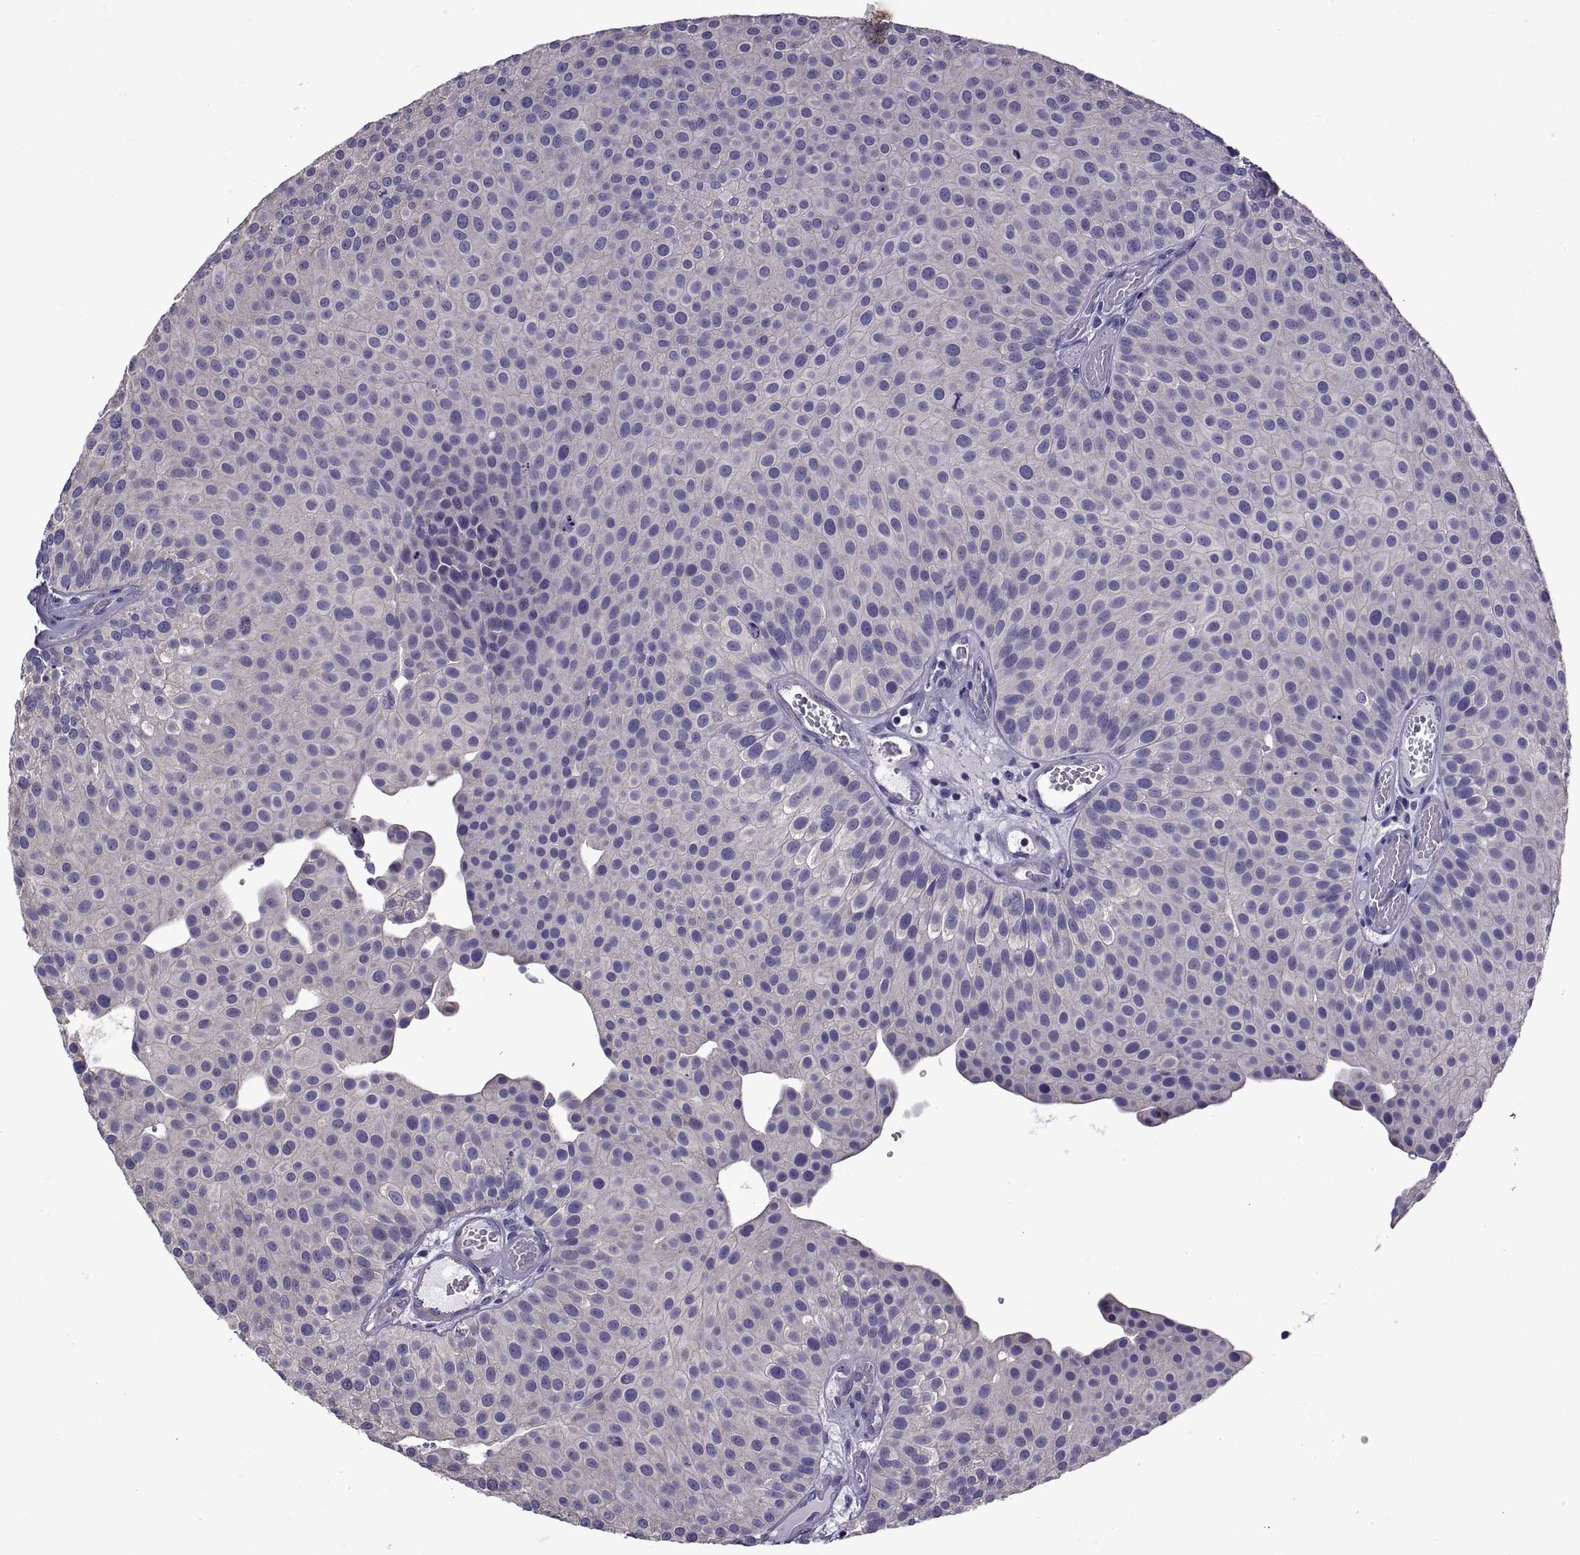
{"staining": {"intensity": "negative", "quantity": "none", "location": "none"}, "tissue": "urothelial cancer", "cell_type": "Tumor cells", "image_type": "cancer", "snomed": [{"axis": "morphology", "description": "Urothelial carcinoma, Low grade"}, {"axis": "topography", "description": "Urinary bladder"}], "caption": "High power microscopy micrograph of an immunohistochemistry (IHC) histopathology image of low-grade urothelial carcinoma, revealing no significant positivity in tumor cells. (Immunohistochemistry, brightfield microscopy, high magnification).", "gene": "TMC3", "patient": {"sex": "female", "age": 87}}